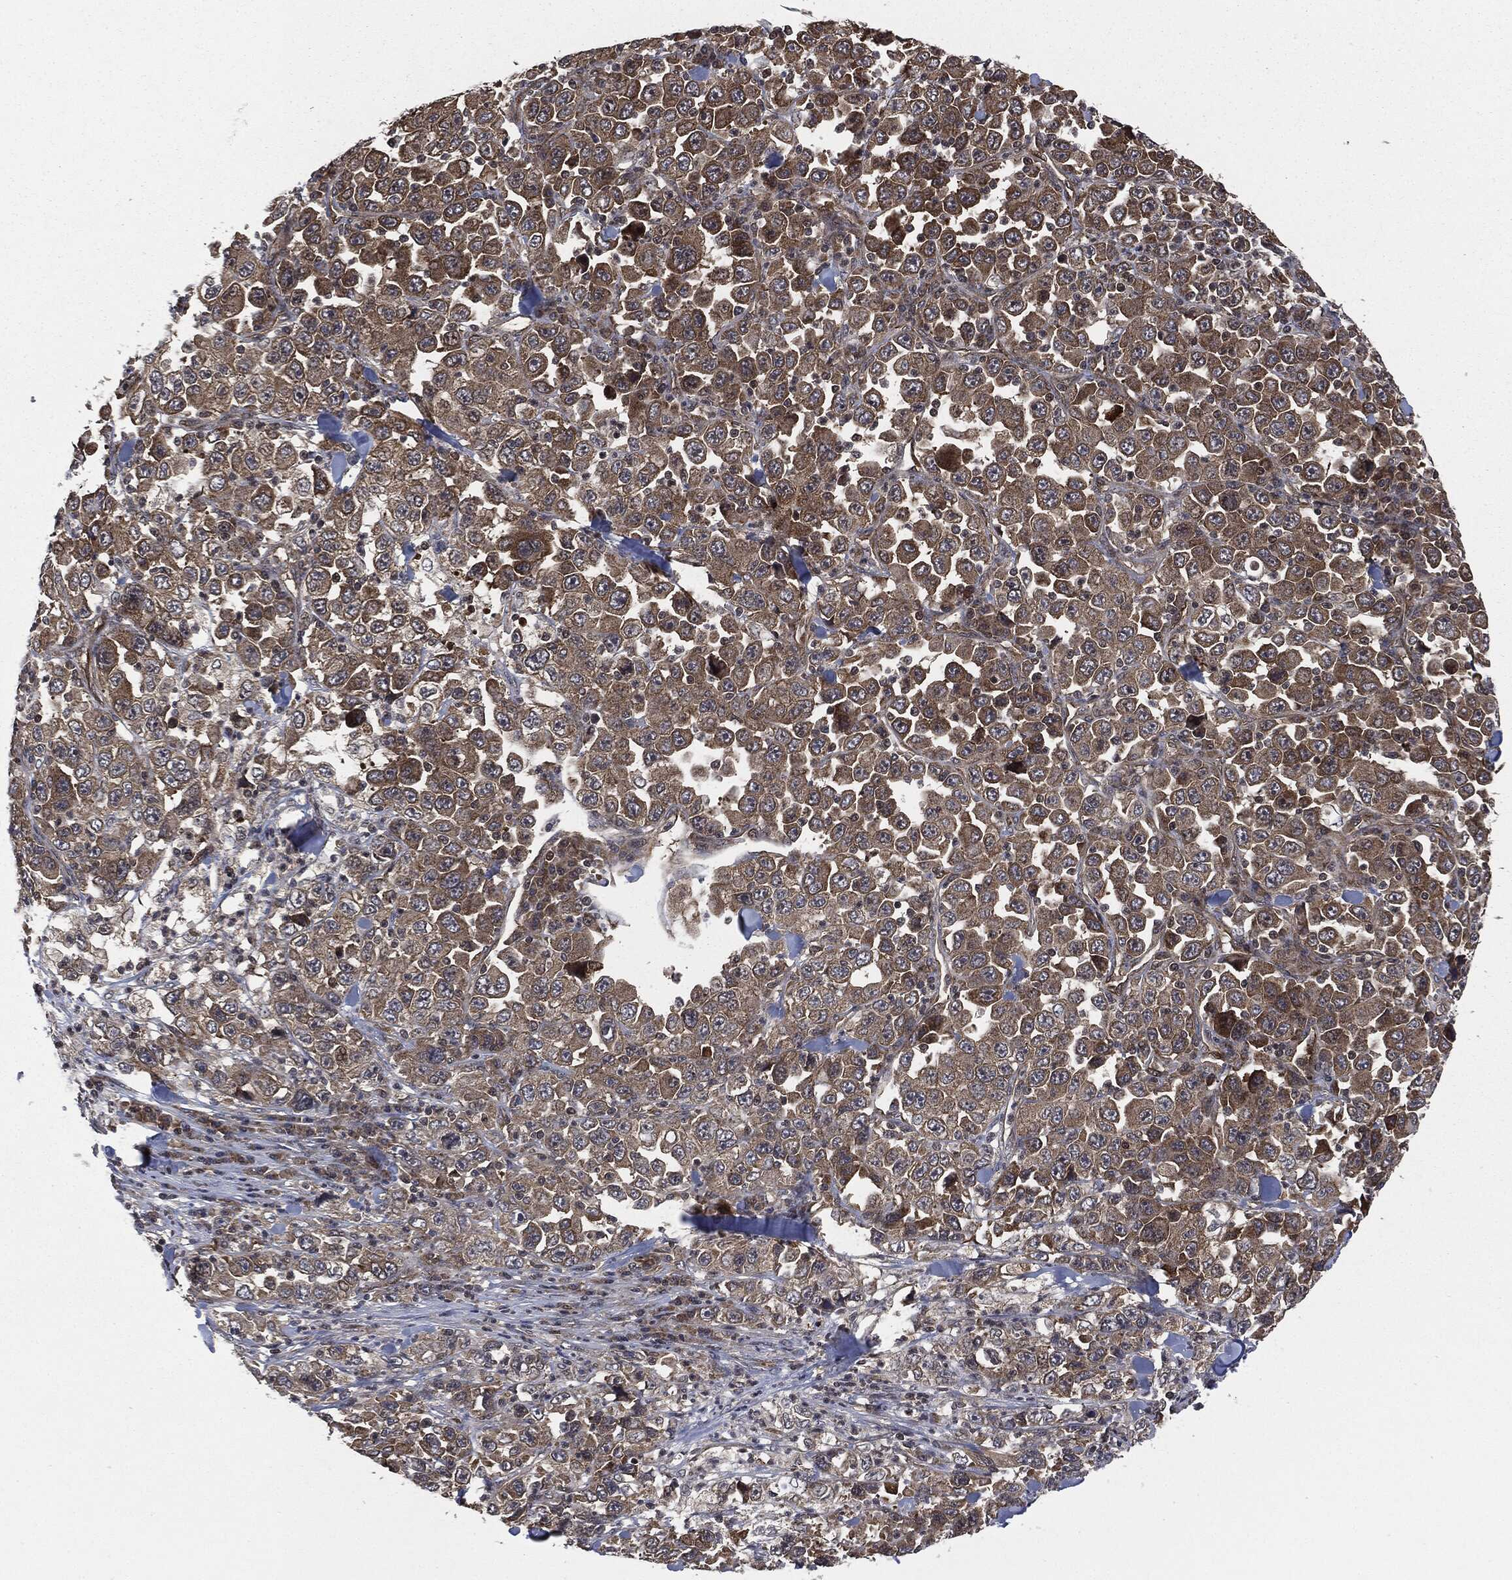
{"staining": {"intensity": "moderate", "quantity": ">75%", "location": "cytoplasmic/membranous"}, "tissue": "stomach cancer", "cell_type": "Tumor cells", "image_type": "cancer", "snomed": [{"axis": "morphology", "description": "Normal tissue, NOS"}, {"axis": "morphology", "description": "Adenocarcinoma, NOS"}, {"axis": "topography", "description": "Stomach, upper"}, {"axis": "topography", "description": "Stomach"}], "caption": "Moderate cytoplasmic/membranous positivity is present in approximately >75% of tumor cells in stomach cancer.", "gene": "HRAS", "patient": {"sex": "male", "age": 59}}